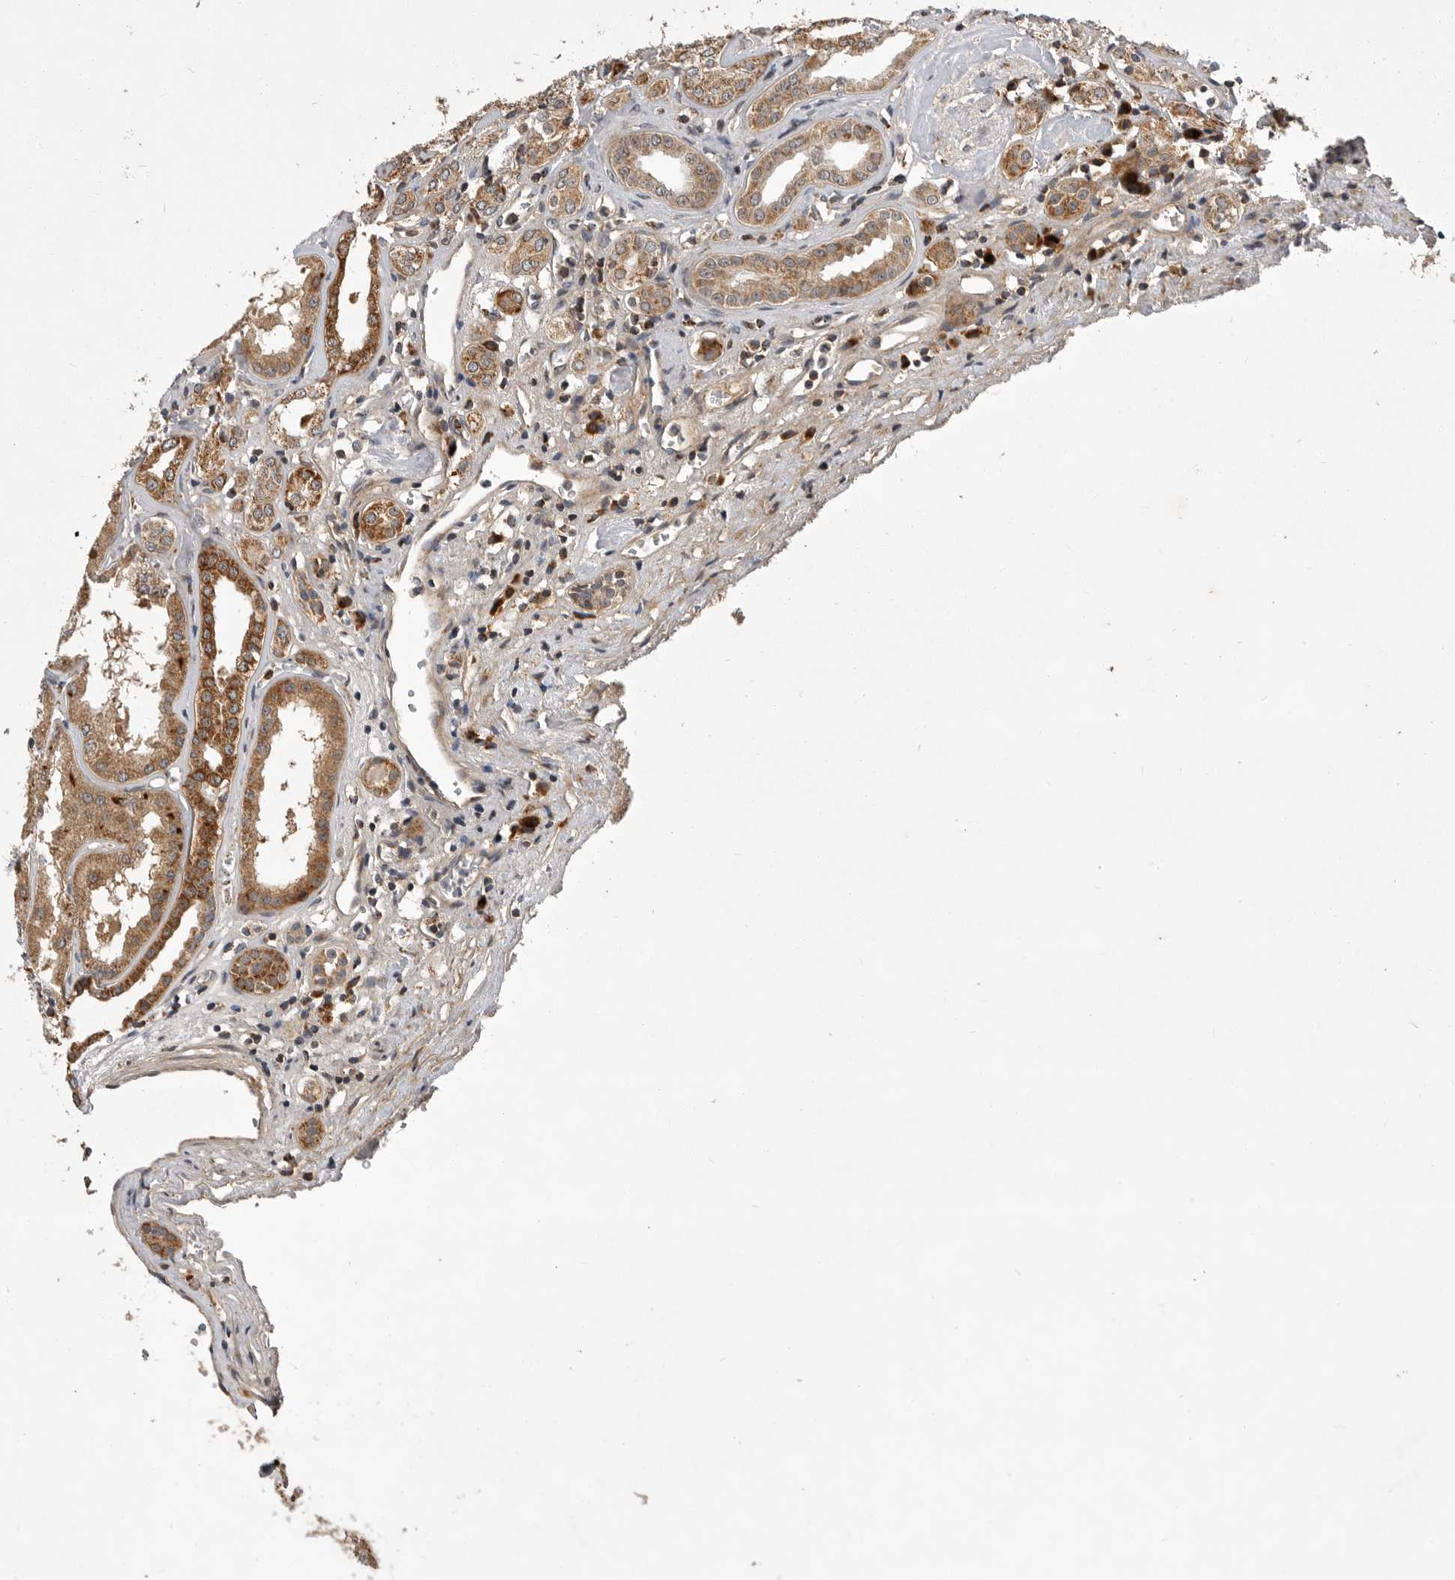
{"staining": {"intensity": "moderate", "quantity": ">75%", "location": "cytoplasmic/membranous"}, "tissue": "kidney", "cell_type": "Cells in glomeruli", "image_type": "normal", "snomed": [{"axis": "morphology", "description": "Normal tissue, NOS"}, {"axis": "topography", "description": "Kidney"}], "caption": "About >75% of cells in glomeruli in unremarkable kidney show moderate cytoplasmic/membranous protein expression as visualized by brown immunohistochemical staining.", "gene": "KYAT3", "patient": {"sex": "female", "age": 56}}